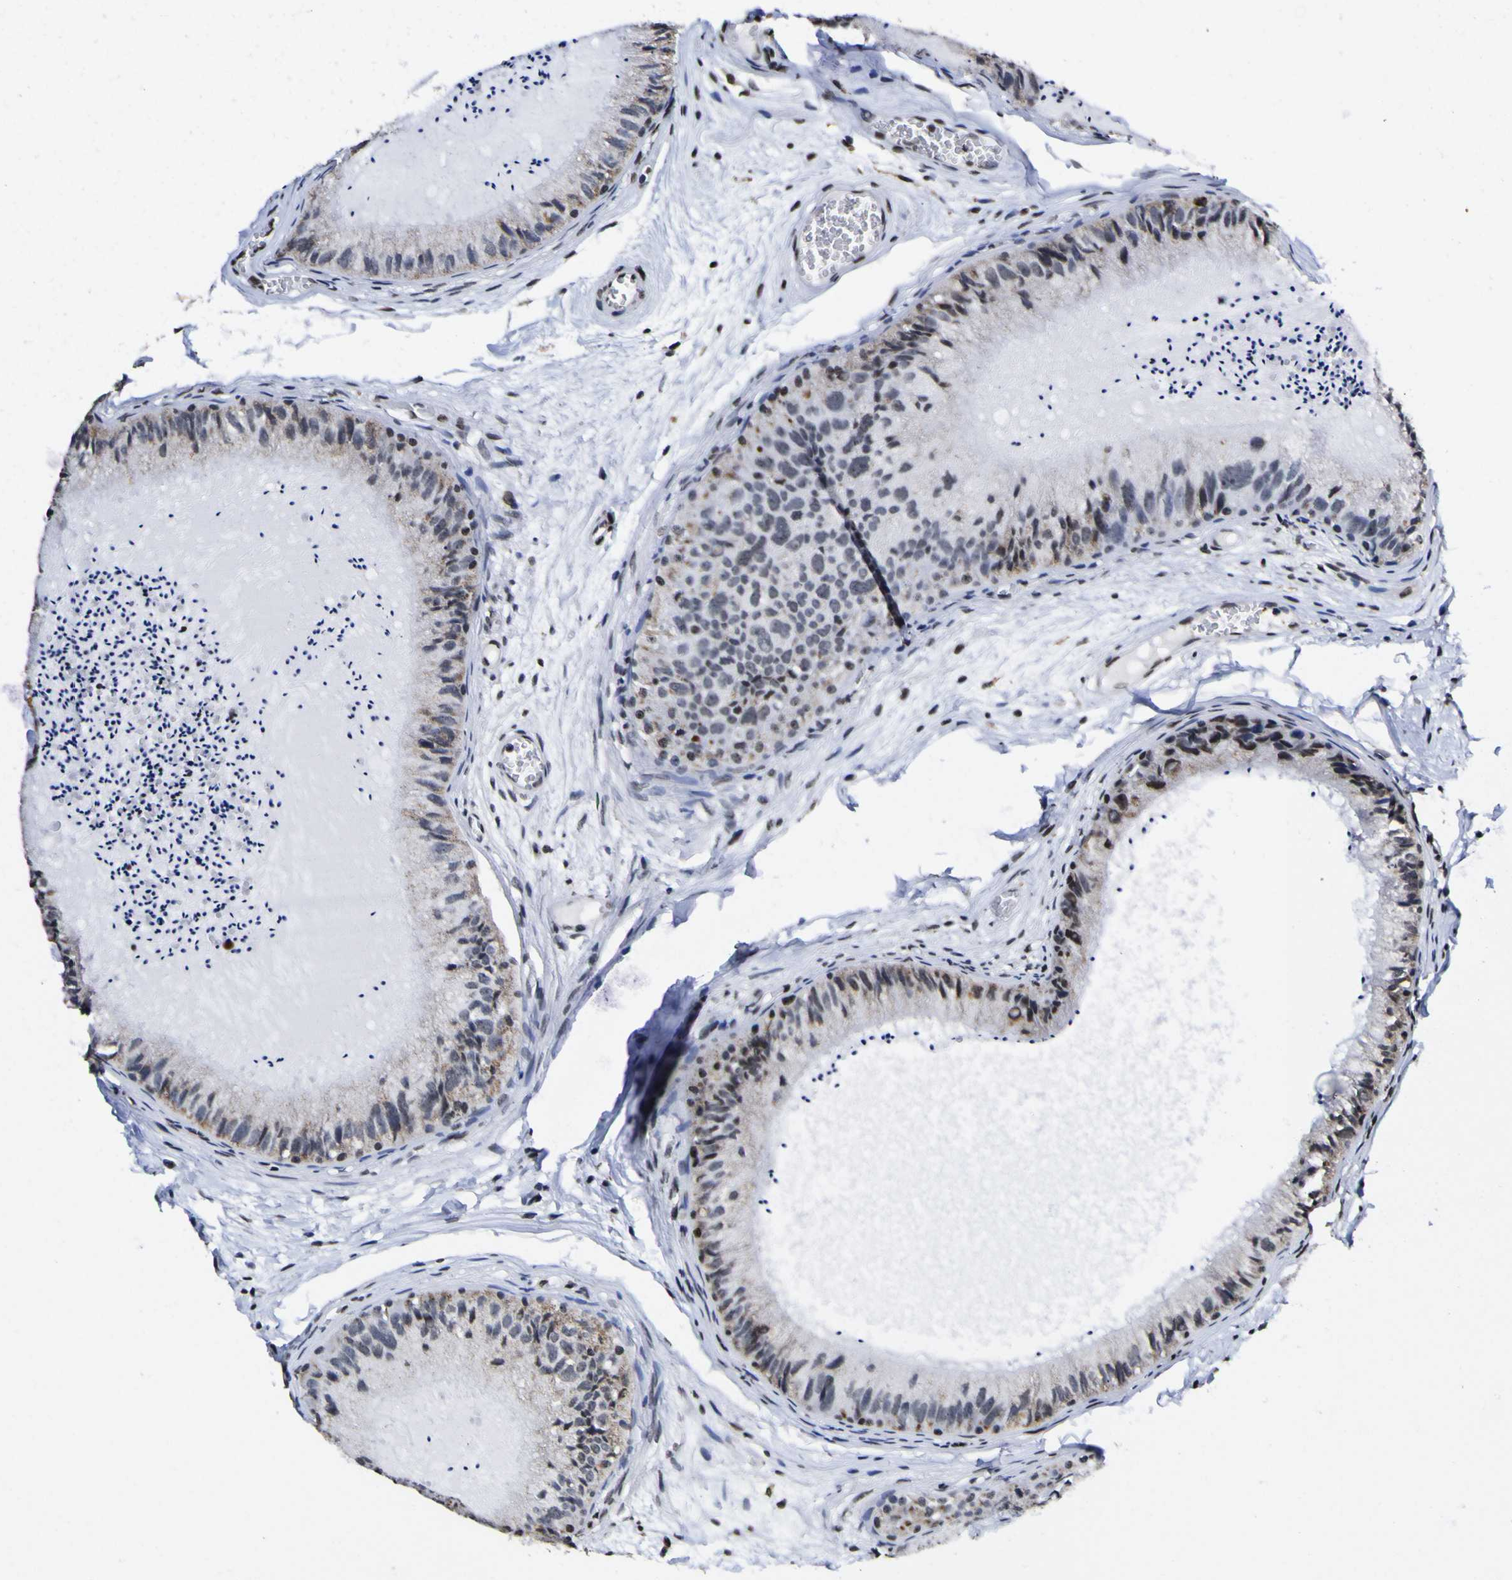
{"staining": {"intensity": "strong", "quantity": "25%-75%", "location": "nuclear"}, "tissue": "epididymis", "cell_type": "Glandular cells", "image_type": "normal", "snomed": [{"axis": "morphology", "description": "Normal tissue, NOS"}, {"axis": "topography", "description": "Epididymis"}], "caption": "Immunohistochemical staining of benign epididymis displays high levels of strong nuclear expression in approximately 25%-75% of glandular cells.", "gene": "PIAS1", "patient": {"sex": "male", "age": 31}}